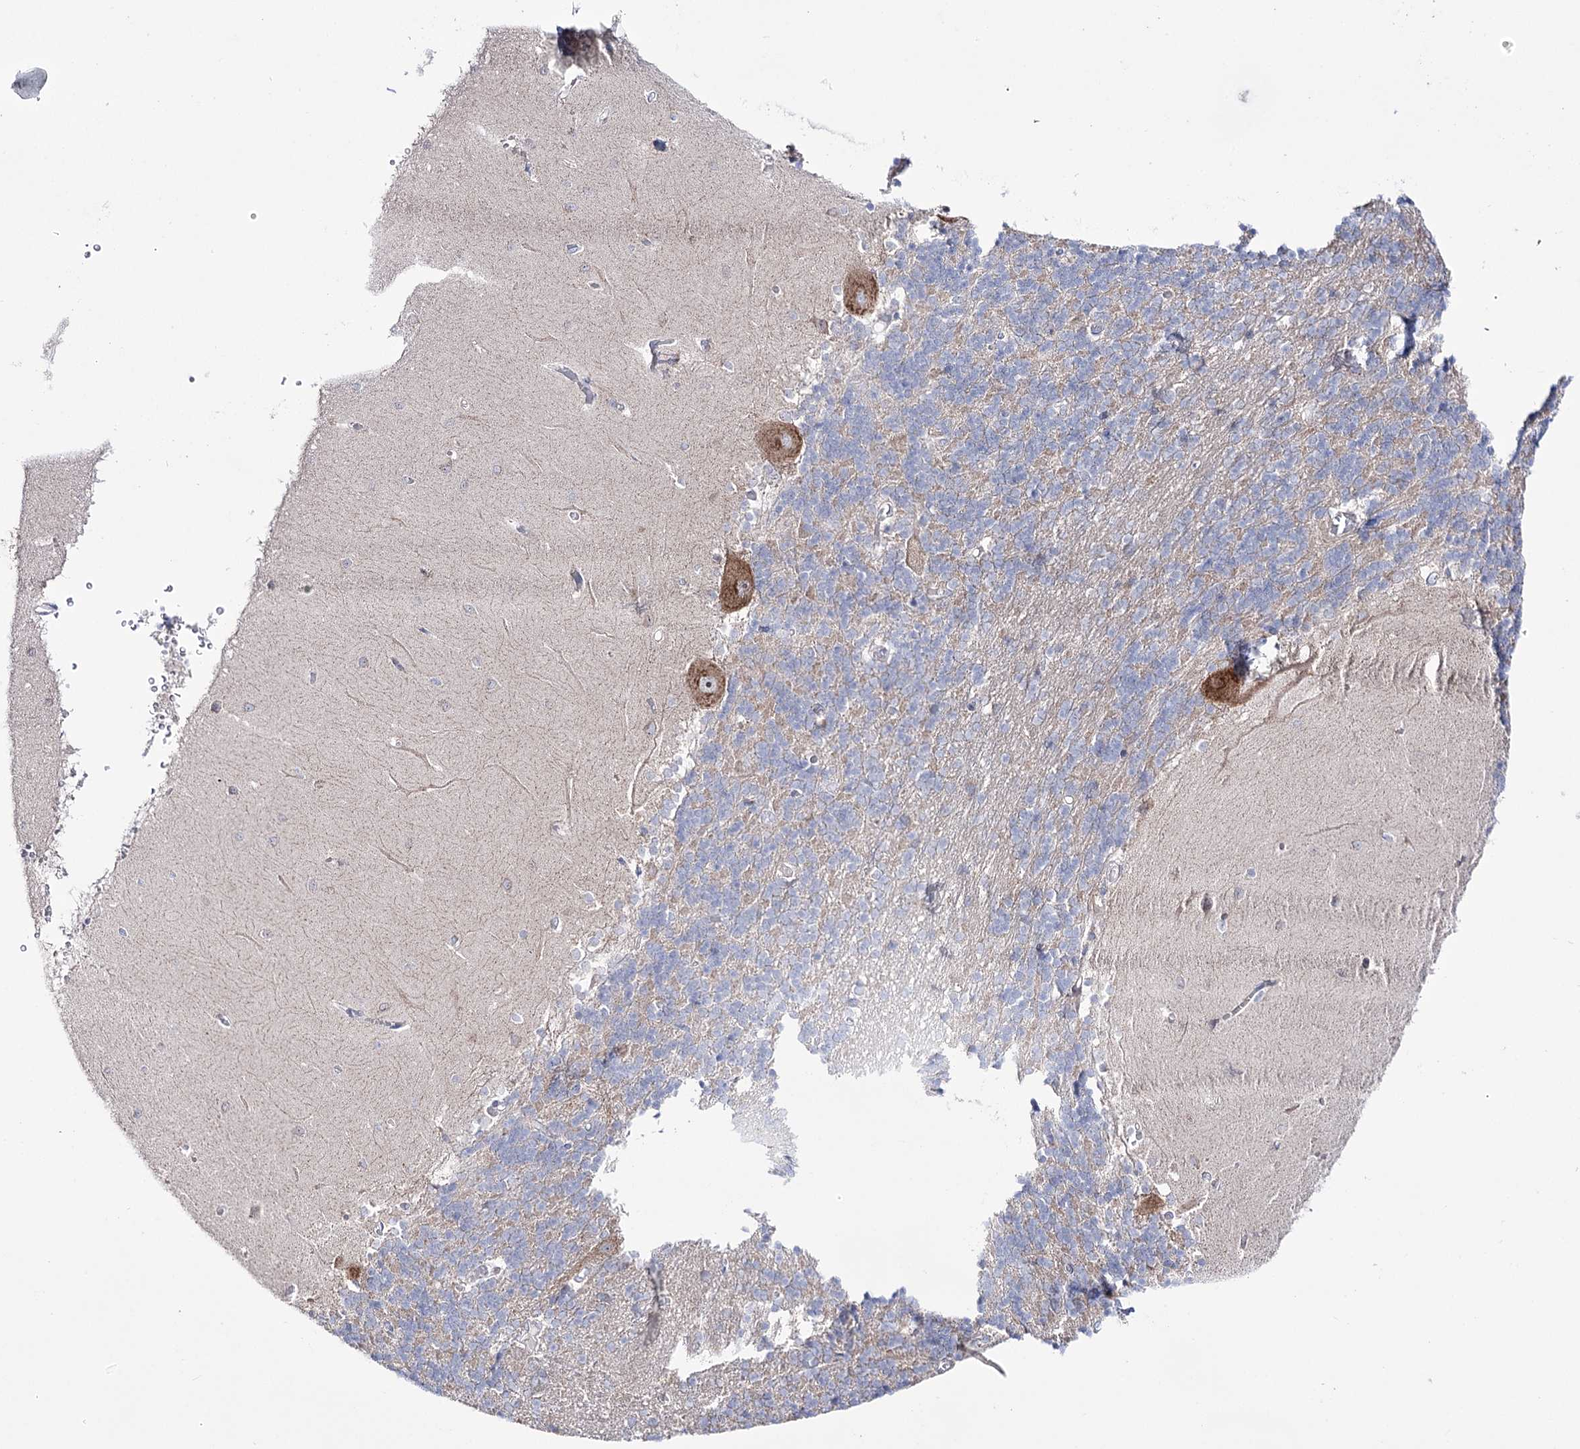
{"staining": {"intensity": "weak", "quantity": "25%-75%", "location": "cytoplasmic/membranous"}, "tissue": "cerebellum", "cell_type": "Cells in granular layer", "image_type": "normal", "snomed": [{"axis": "morphology", "description": "Normal tissue, NOS"}, {"axis": "topography", "description": "Cerebellum"}], "caption": "Human cerebellum stained with a brown dye exhibits weak cytoplasmic/membranous positive expression in approximately 25%-75% of cells in granular layer.", "gene": "METTL5", "patient": {"sex": "male", "age": 37}}